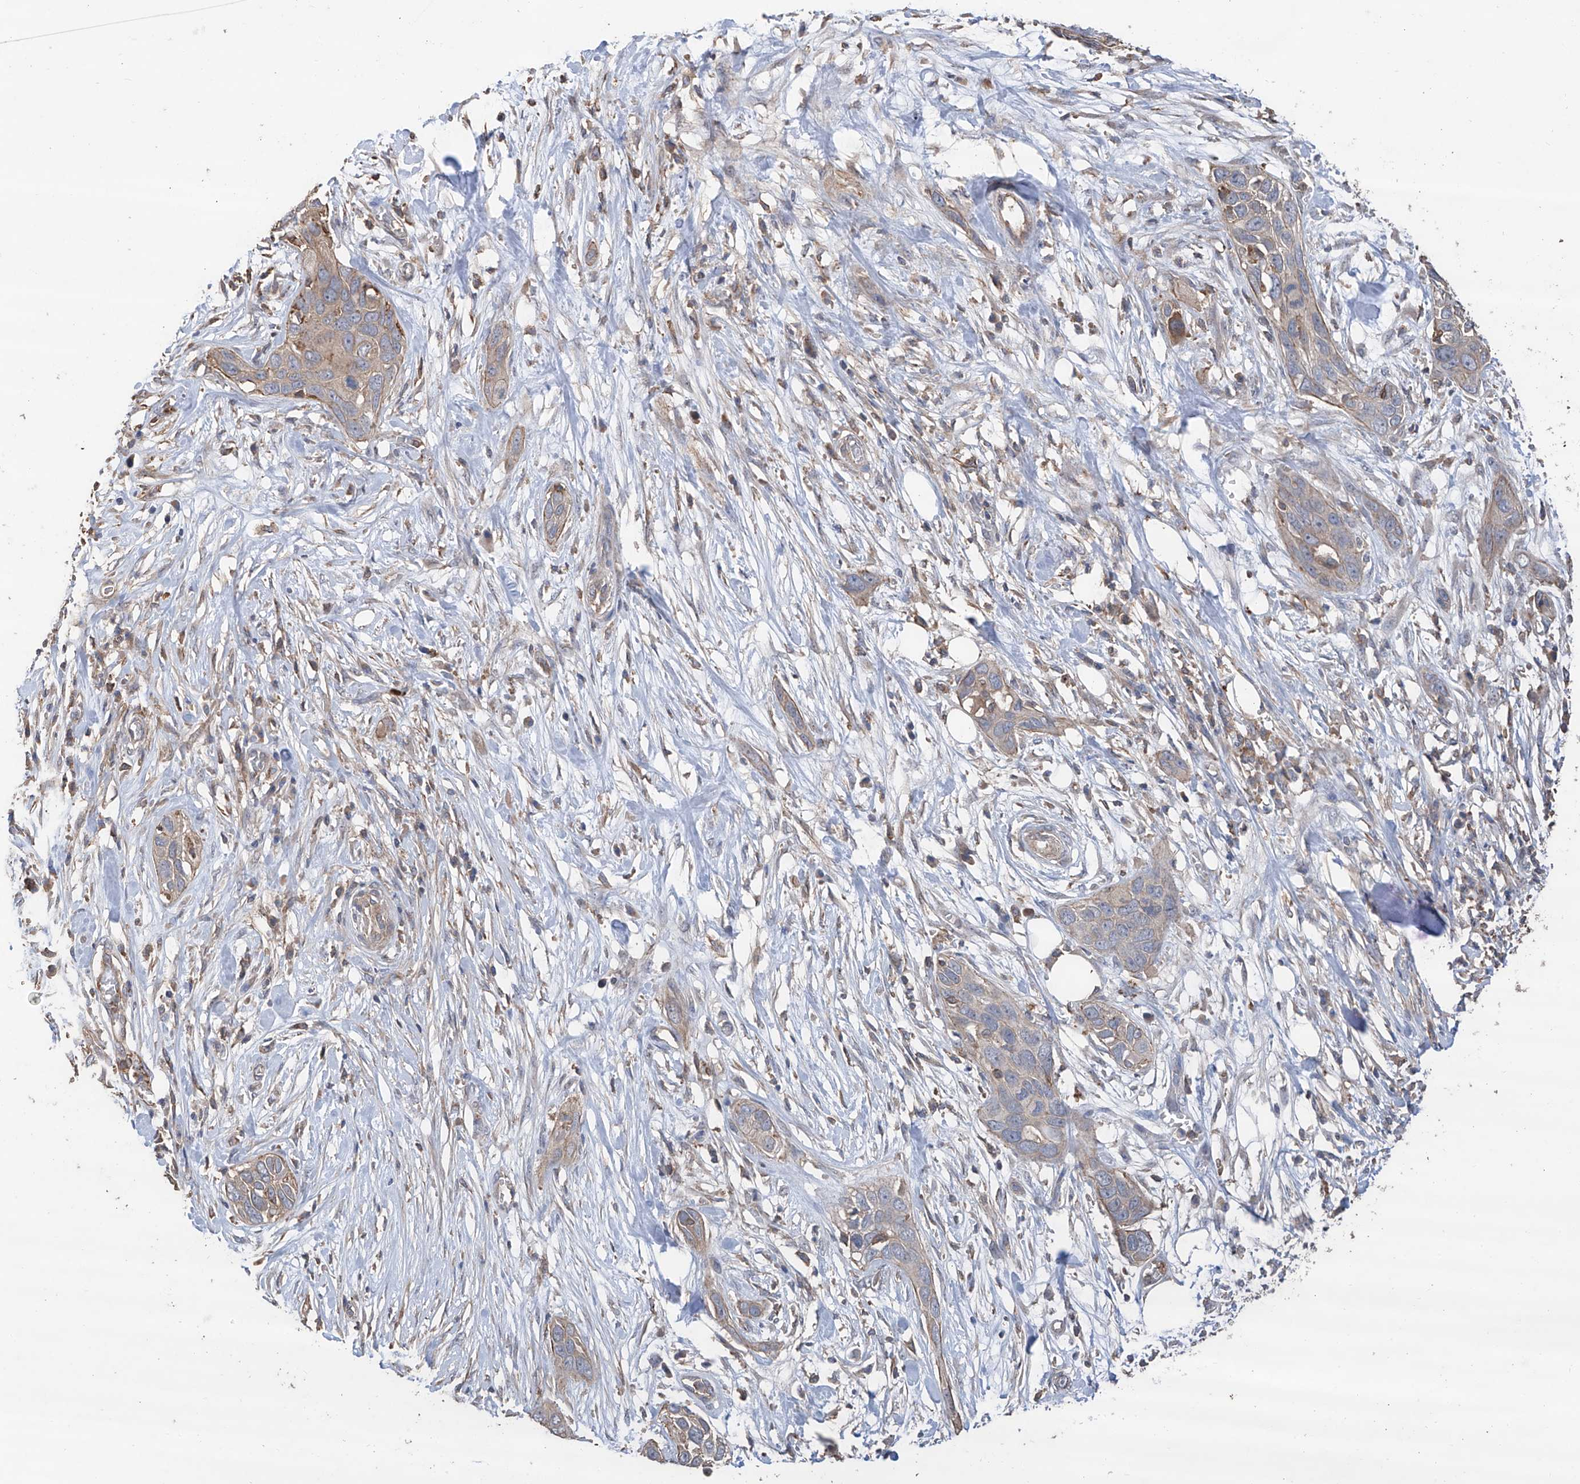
{"staining": {"intensity": "weak", "quantity": "<25%", "location": "cytoplasmic/membranous"}, "tissue": "pancreatic cancer", "cell_type": "Tumor cells", "image_type": "cancer", "snomed": [{"axis": "morphology", "description": "Adenocarcinoma, NOS"}, {"axis": "topography", "description": "Pancreas"}], "caption": "Tumor cells are negative for brown protein staining in pancreatic adenocarcinoma.", "gene": "EDN1", "patient": {"sex": "female", "age": 60}}